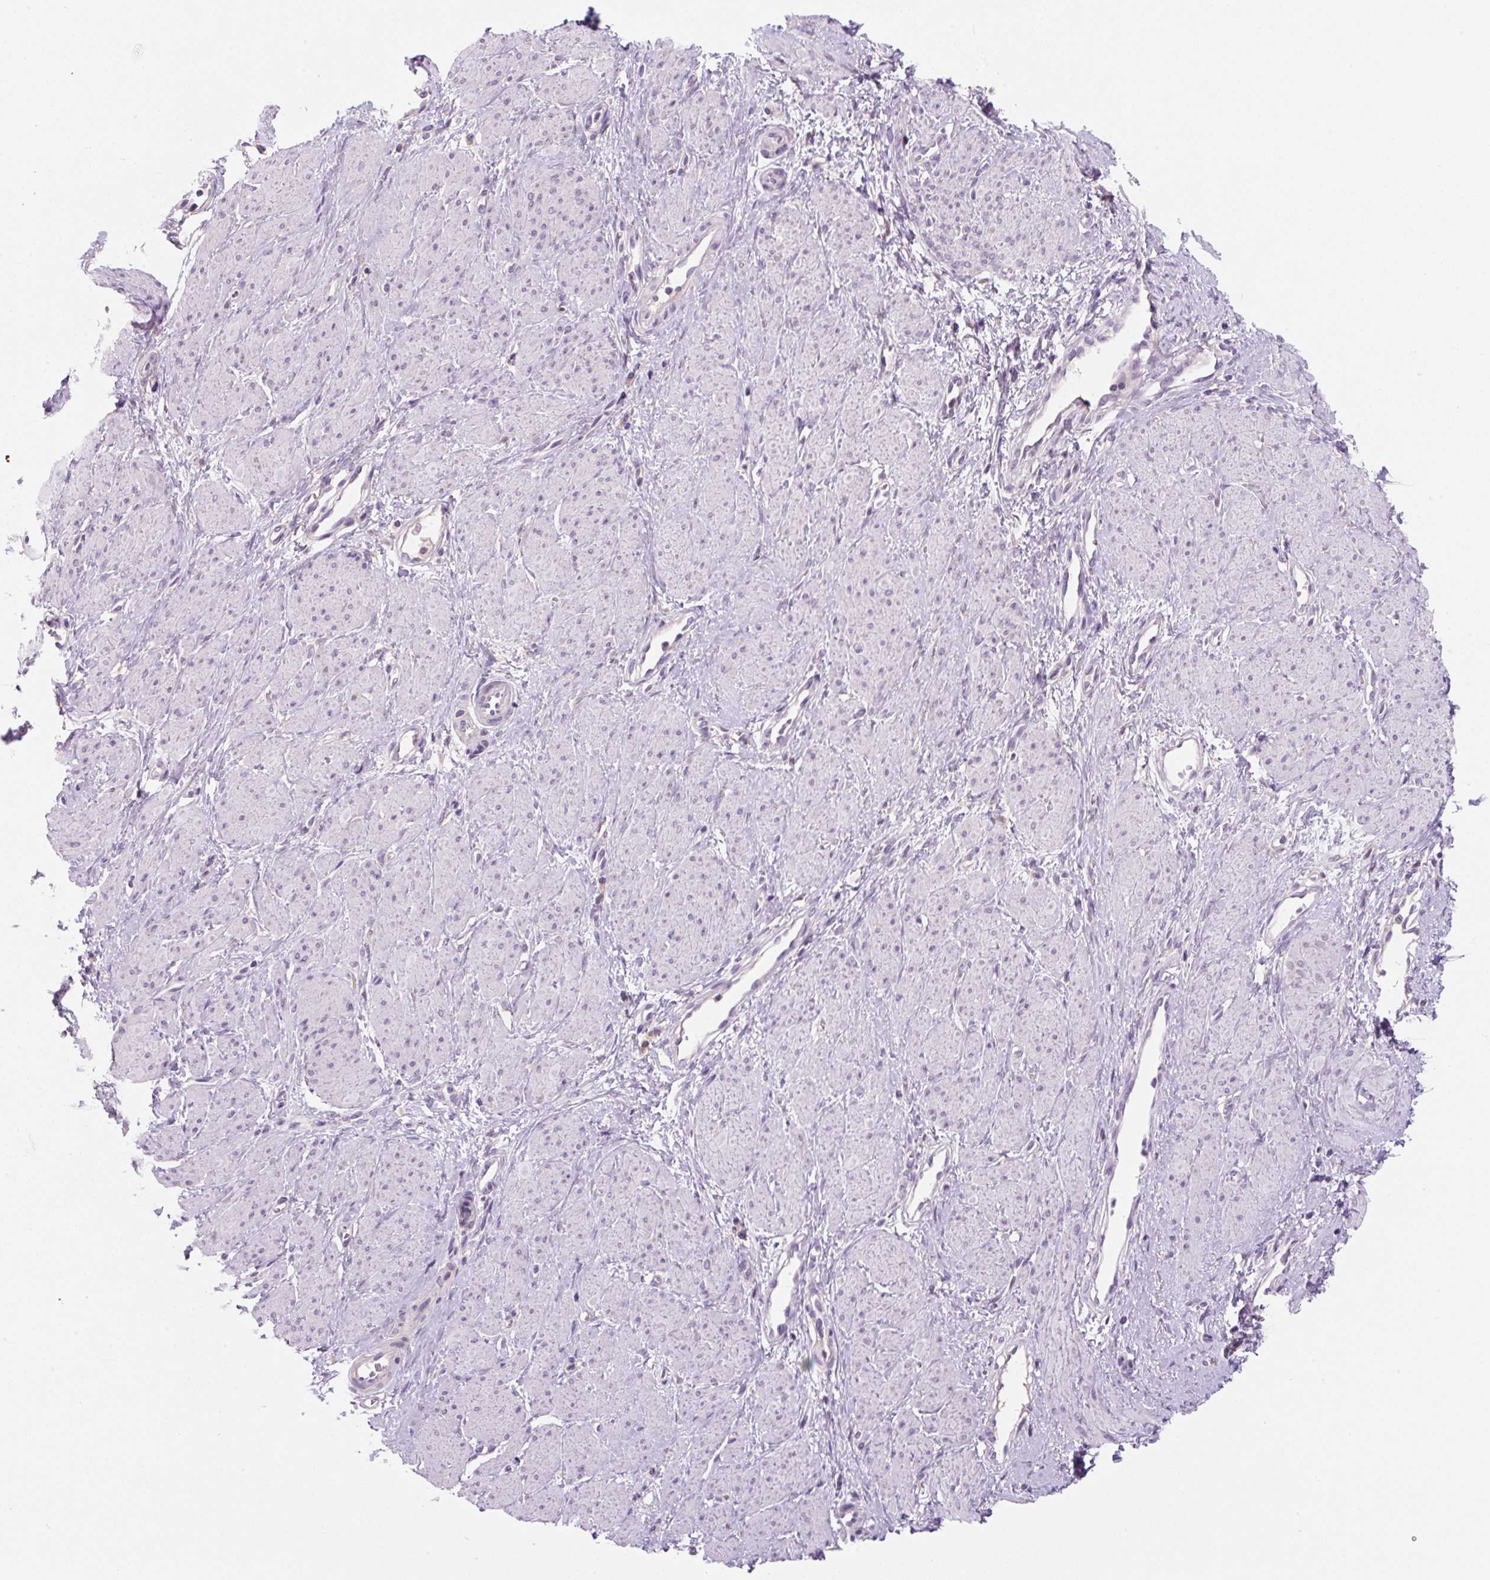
{"staining": {"intensity": "negative", "quantity": "none", "location": "none"}, "tissue": "smooth muscle", "cell_type": "Smooth muscle cells", "image_type": "normal", "snomed": [{"axis": "morphology", "description": "Normal tissue, NOS"}, {"axis": "topography", "description": "Smooth muscle"}, {"axis": "topography", "description": "Uterus"}], "caption": "Immunohistochemistry (IHC) of normal human smooth muscle shows no staining in smooth muscle cells.", "gene": "FZD5", "patient": {"sex": "female", "age": 39}}